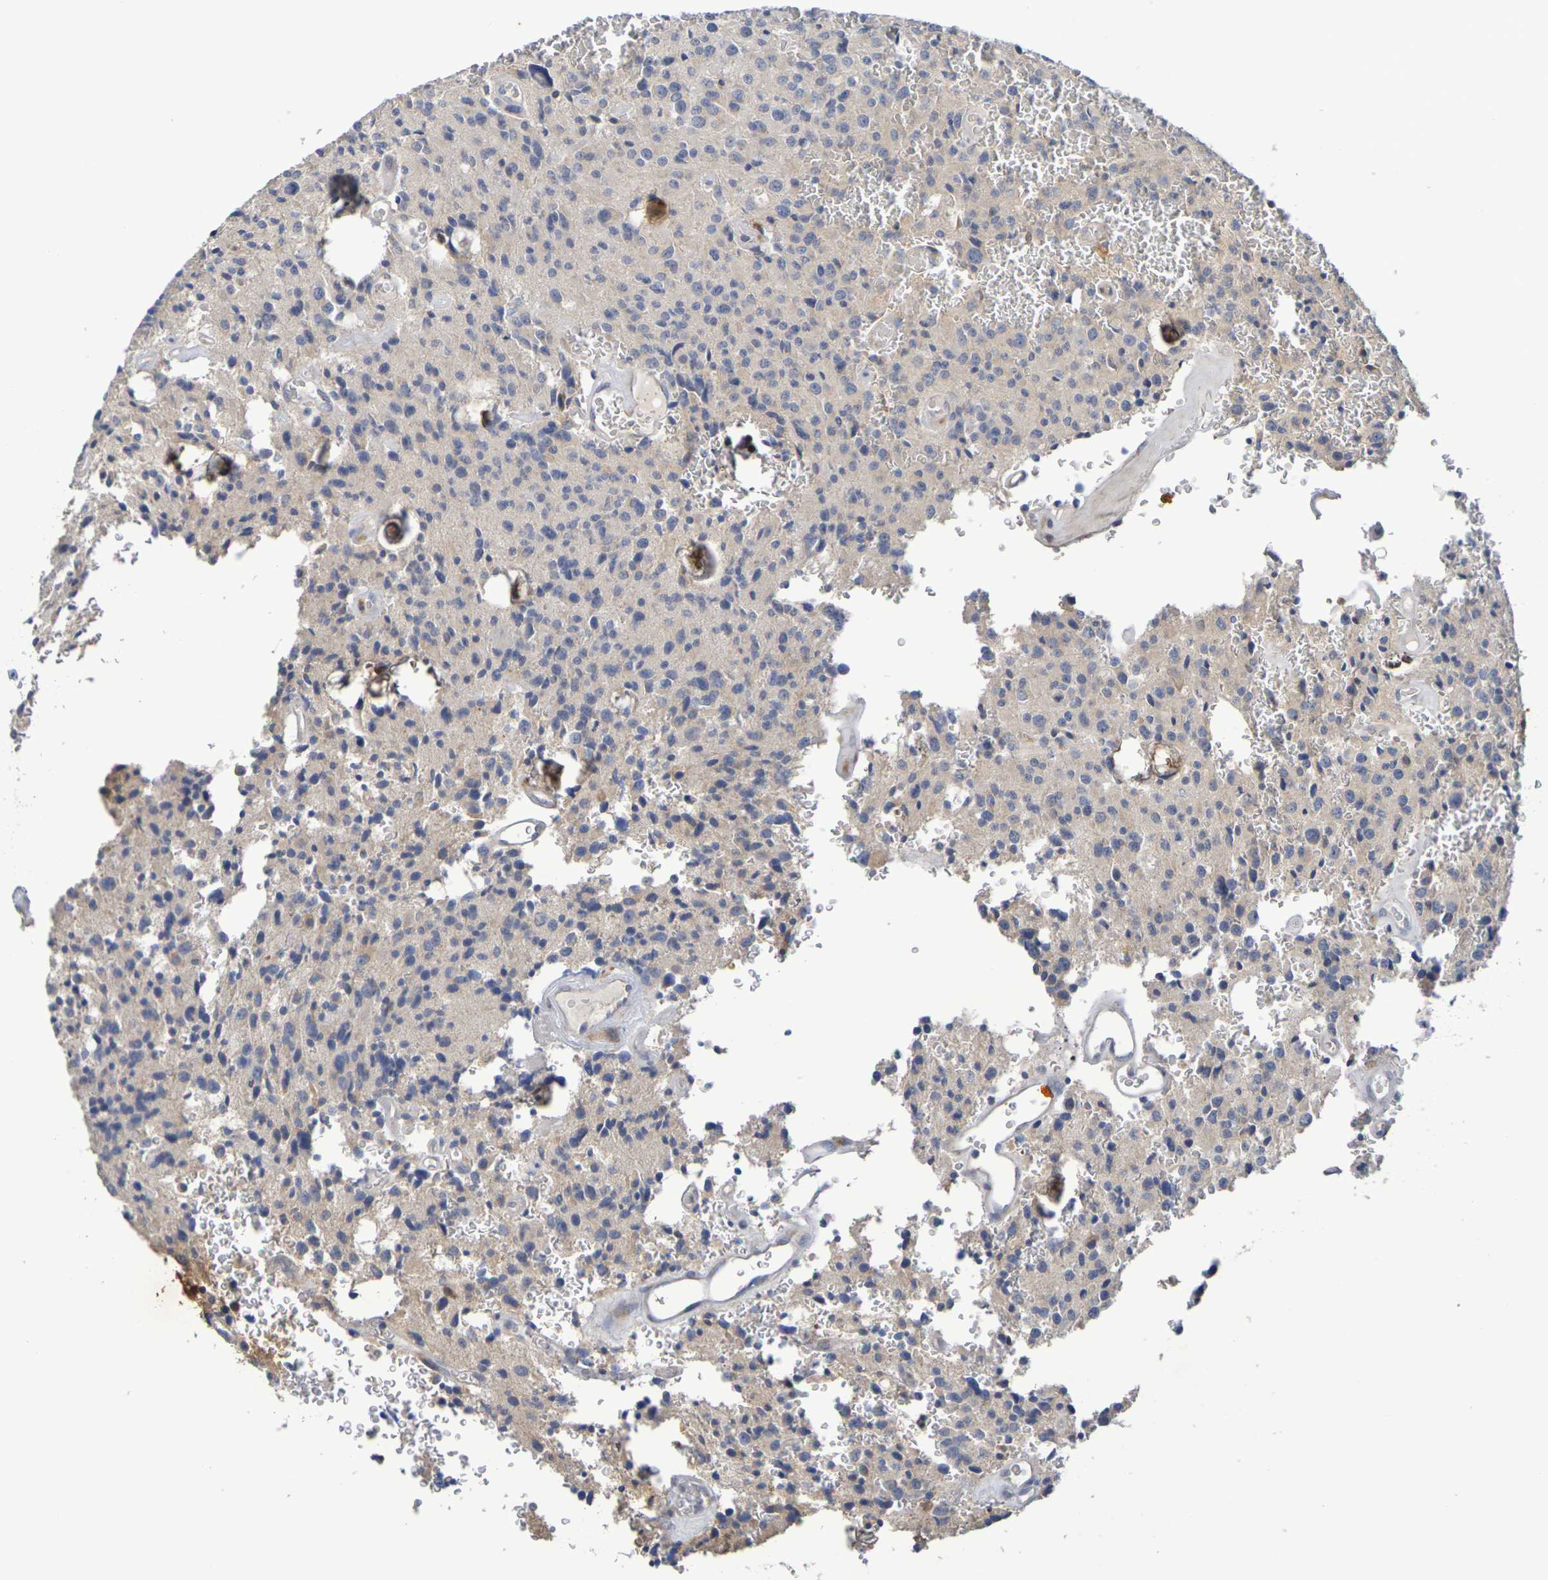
{"staining": {"intensity": "negative", "quantity": "none", "location": "none"}, "tissue": "glioma", "cell_type": "Tumor cells", "image_type": "cancer", "snomed": [{"axis": "morphology", "description": "Glioma, malignant, Low grade"}, {"axis": "topography", "description": "Brain"}], "caption": "An IHC image of malignant glioma (low-grade) is shown. There is no staining in tumor cells of malignant glioma (low-grade).", "gene": "SDC4", "patient": {"sex": "male", "age": 58}}